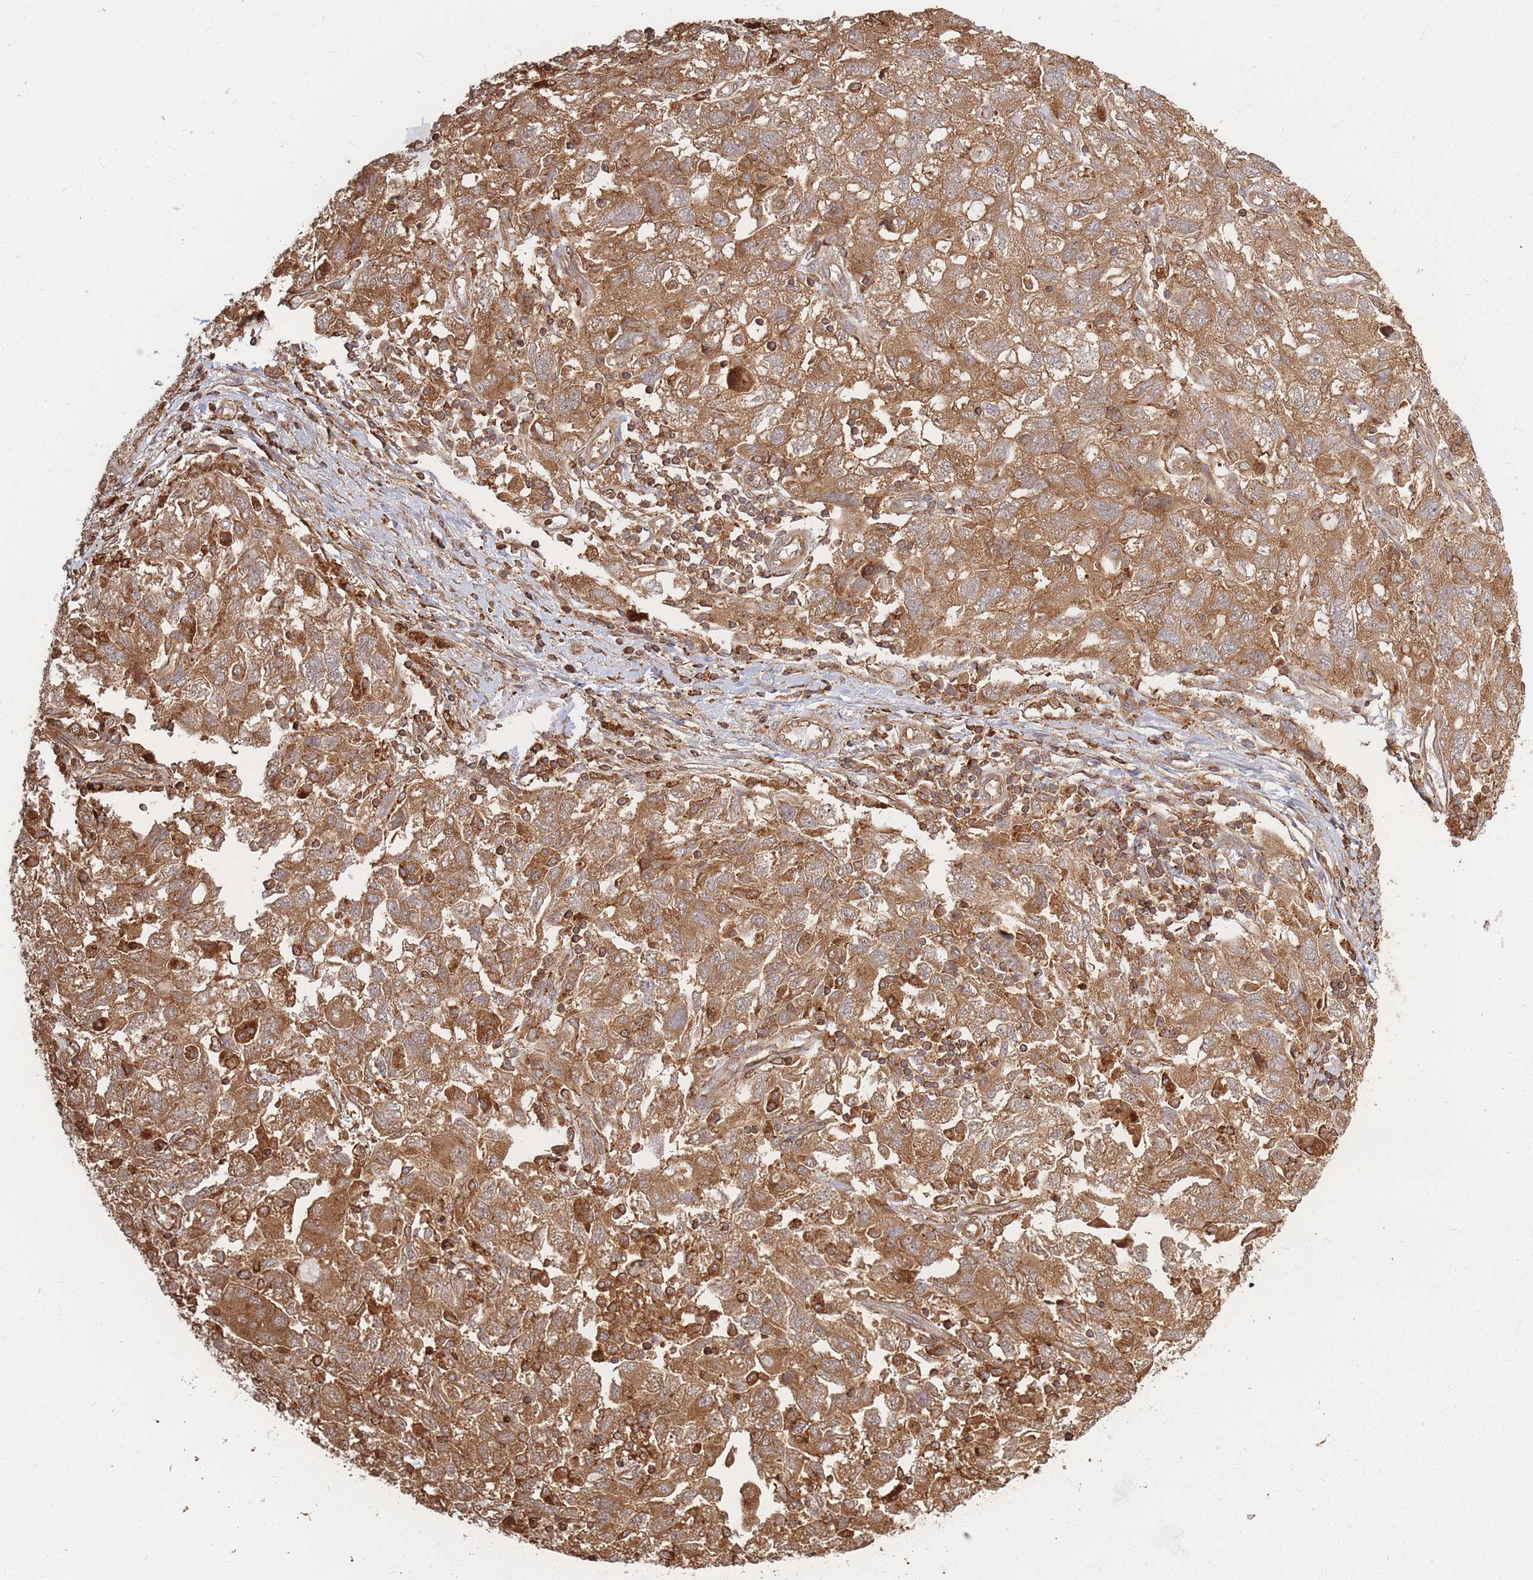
{"staining": {"intensity": "moderate", "quantity": ">75%", "location": "cytoplasmic/membranous"}, "tissue": "ovarian cancer", "cell_type": "Tumor cells", "image_type": "cancer", "snomed": [{"axis": "morphology", "description": "Carcinoma, NOS"}, {"axis": "morphology", "description": "Cystadenocarcinoma, serous, NOS"}, {"axis": "topography", "description": "Ovary"}], "caption": "DAB immunohistochemical staining of ovarian cancer displays moderate cytoplasmic/membranous protein positivity in approximately >75% of tumor cells. The protein of interest is shown in brown color, while the nuclei are stained blue.", "gene": "RASSF2", "patient": {"sex": "female", "age": 69}}